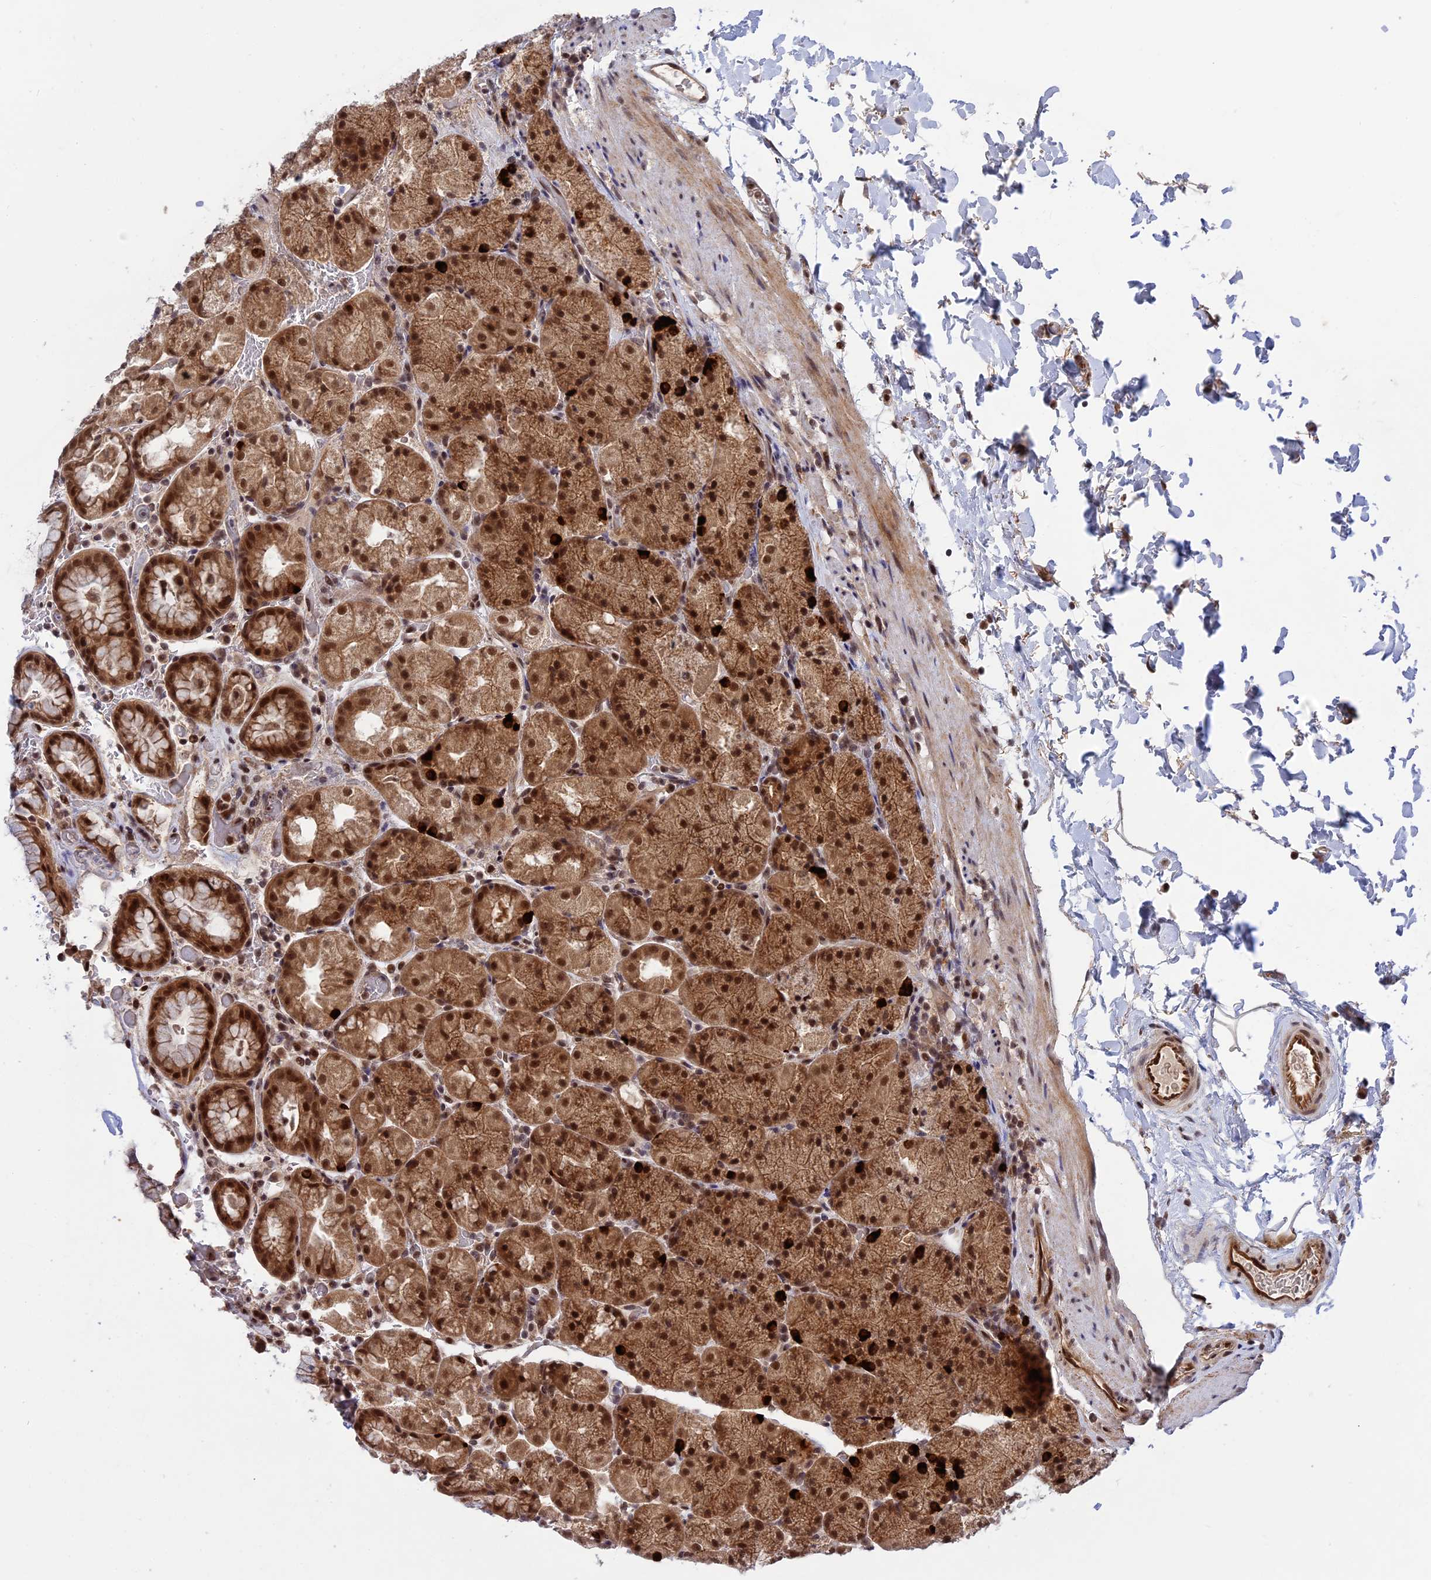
{"staining": {"intensity": "strong", "quantity": ">75%", "location": "cytoplasmic/membranous,nuclear"}, "tissue": "stomach", "cell_type": "Glandular cells", "image_type": "normal", "snomed": [{"axis": "morphology", "description": "Normal tissue, NOS"}, {"axis": "topography", "description": "Stomach, upper"}, {"axis": "topography", "description": "Stomach, lower"}], "caption": "Human stomach stained with a brown dye reveals strong cytoplasmic/membranous,nuclear positive staining in about >75% of glandular cells.", "gene": "POLR2C", "patient": {"sex": "male", "age": 67}}